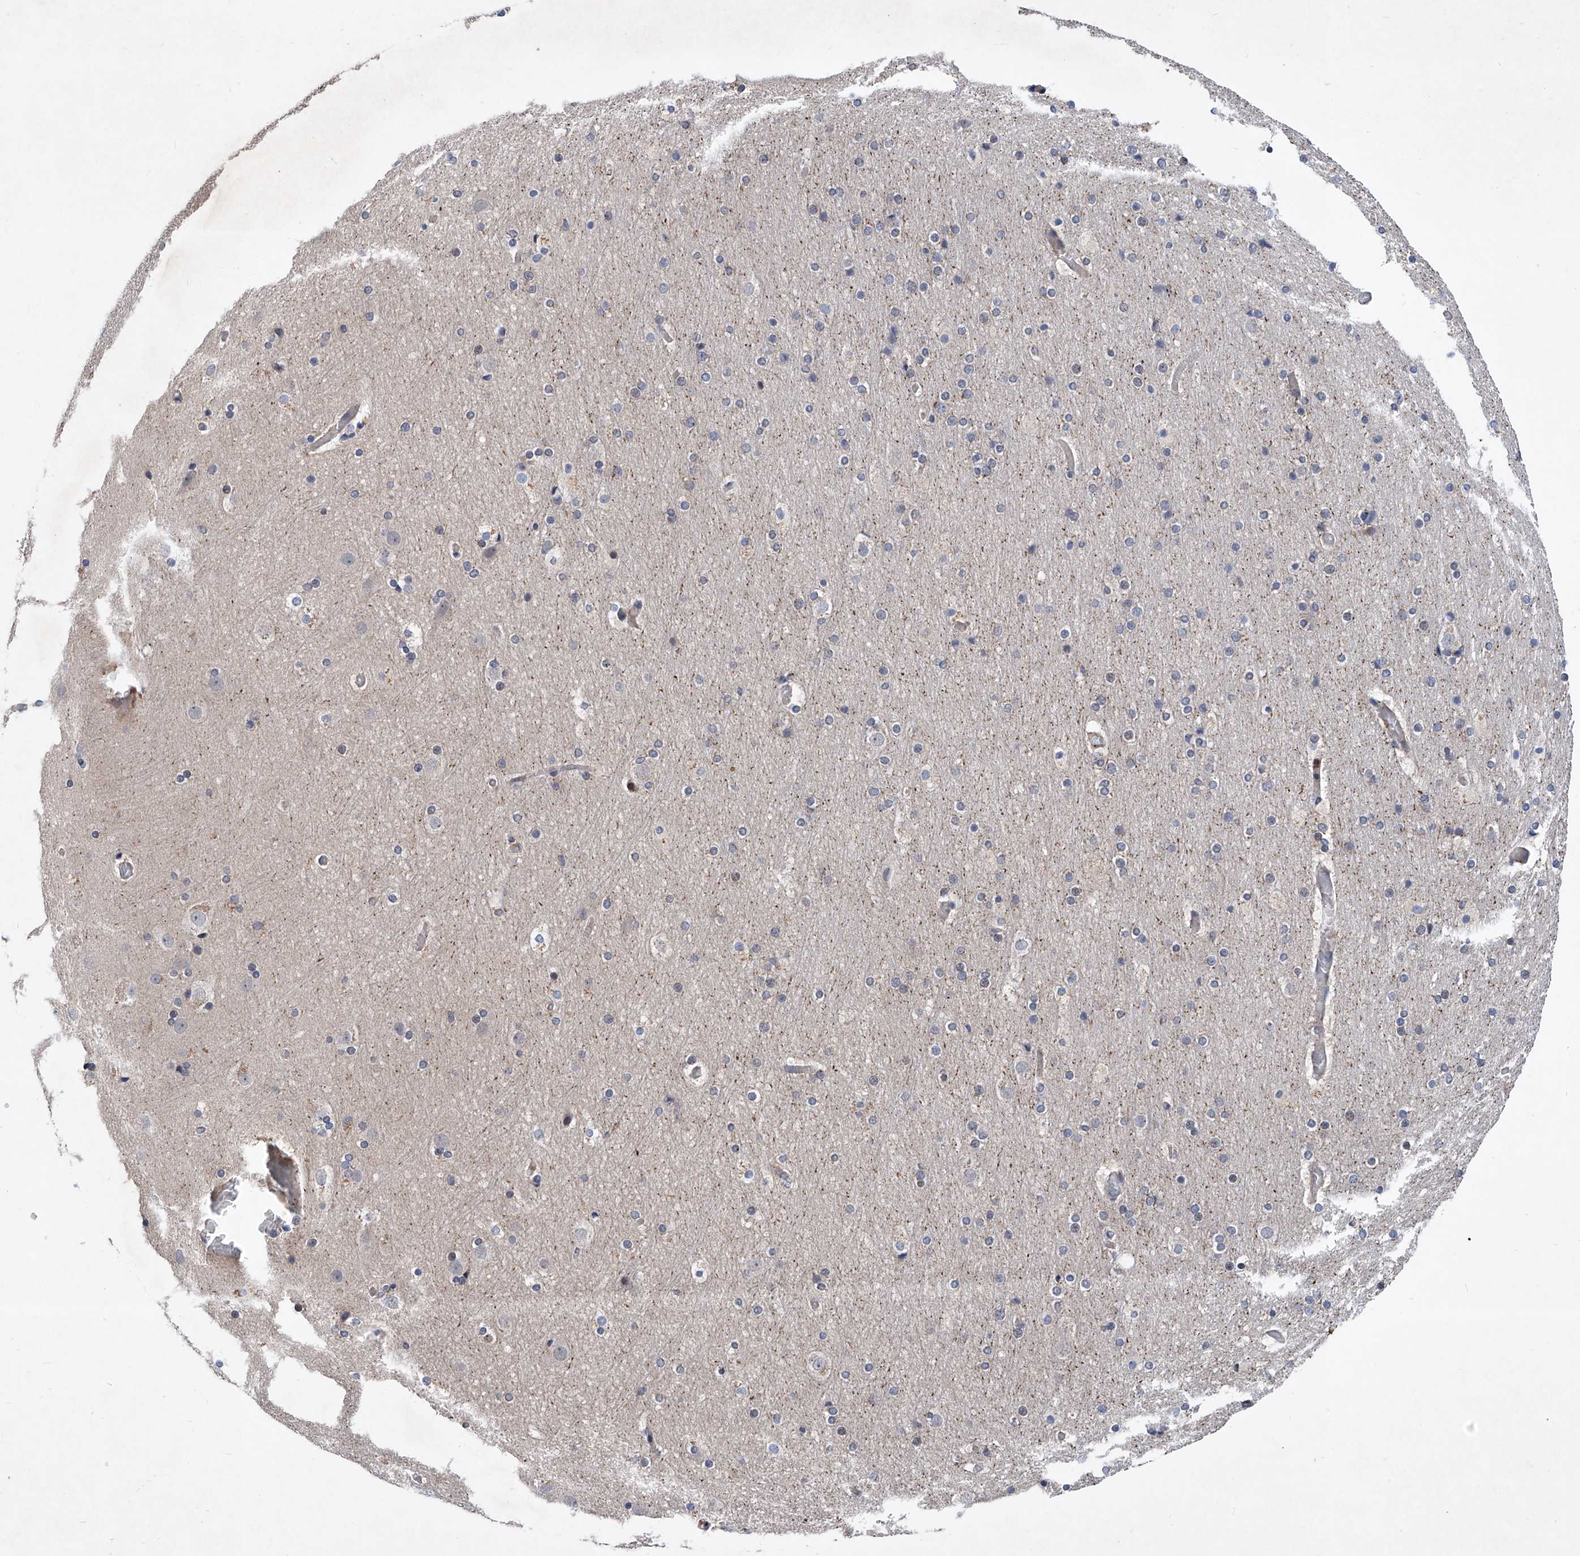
{"staining": {"intensity": "weak", "quantity": ">75%", "location": "cytoplasmic/membranous"}, "tissue": "cerebral cortex", "cell_type": "Endothelial cells", "image_type": "normal", "snomed": [{"axis": "morphology", "description": "Normal tissue, NOS"}, {"axis": "topography", "description": "Cerebral cortex"}], "caption": "DAB immunohistochemical staining of unremarkable human cerebral cortex shows weak cytoplasmic/membranous protein staining in about >75% of endothelial cells. (DAB IHC with brightfield microscopy, high magnification).", "gene": "NT5C3A", "patient": {"sex": "male", "age": 57}}